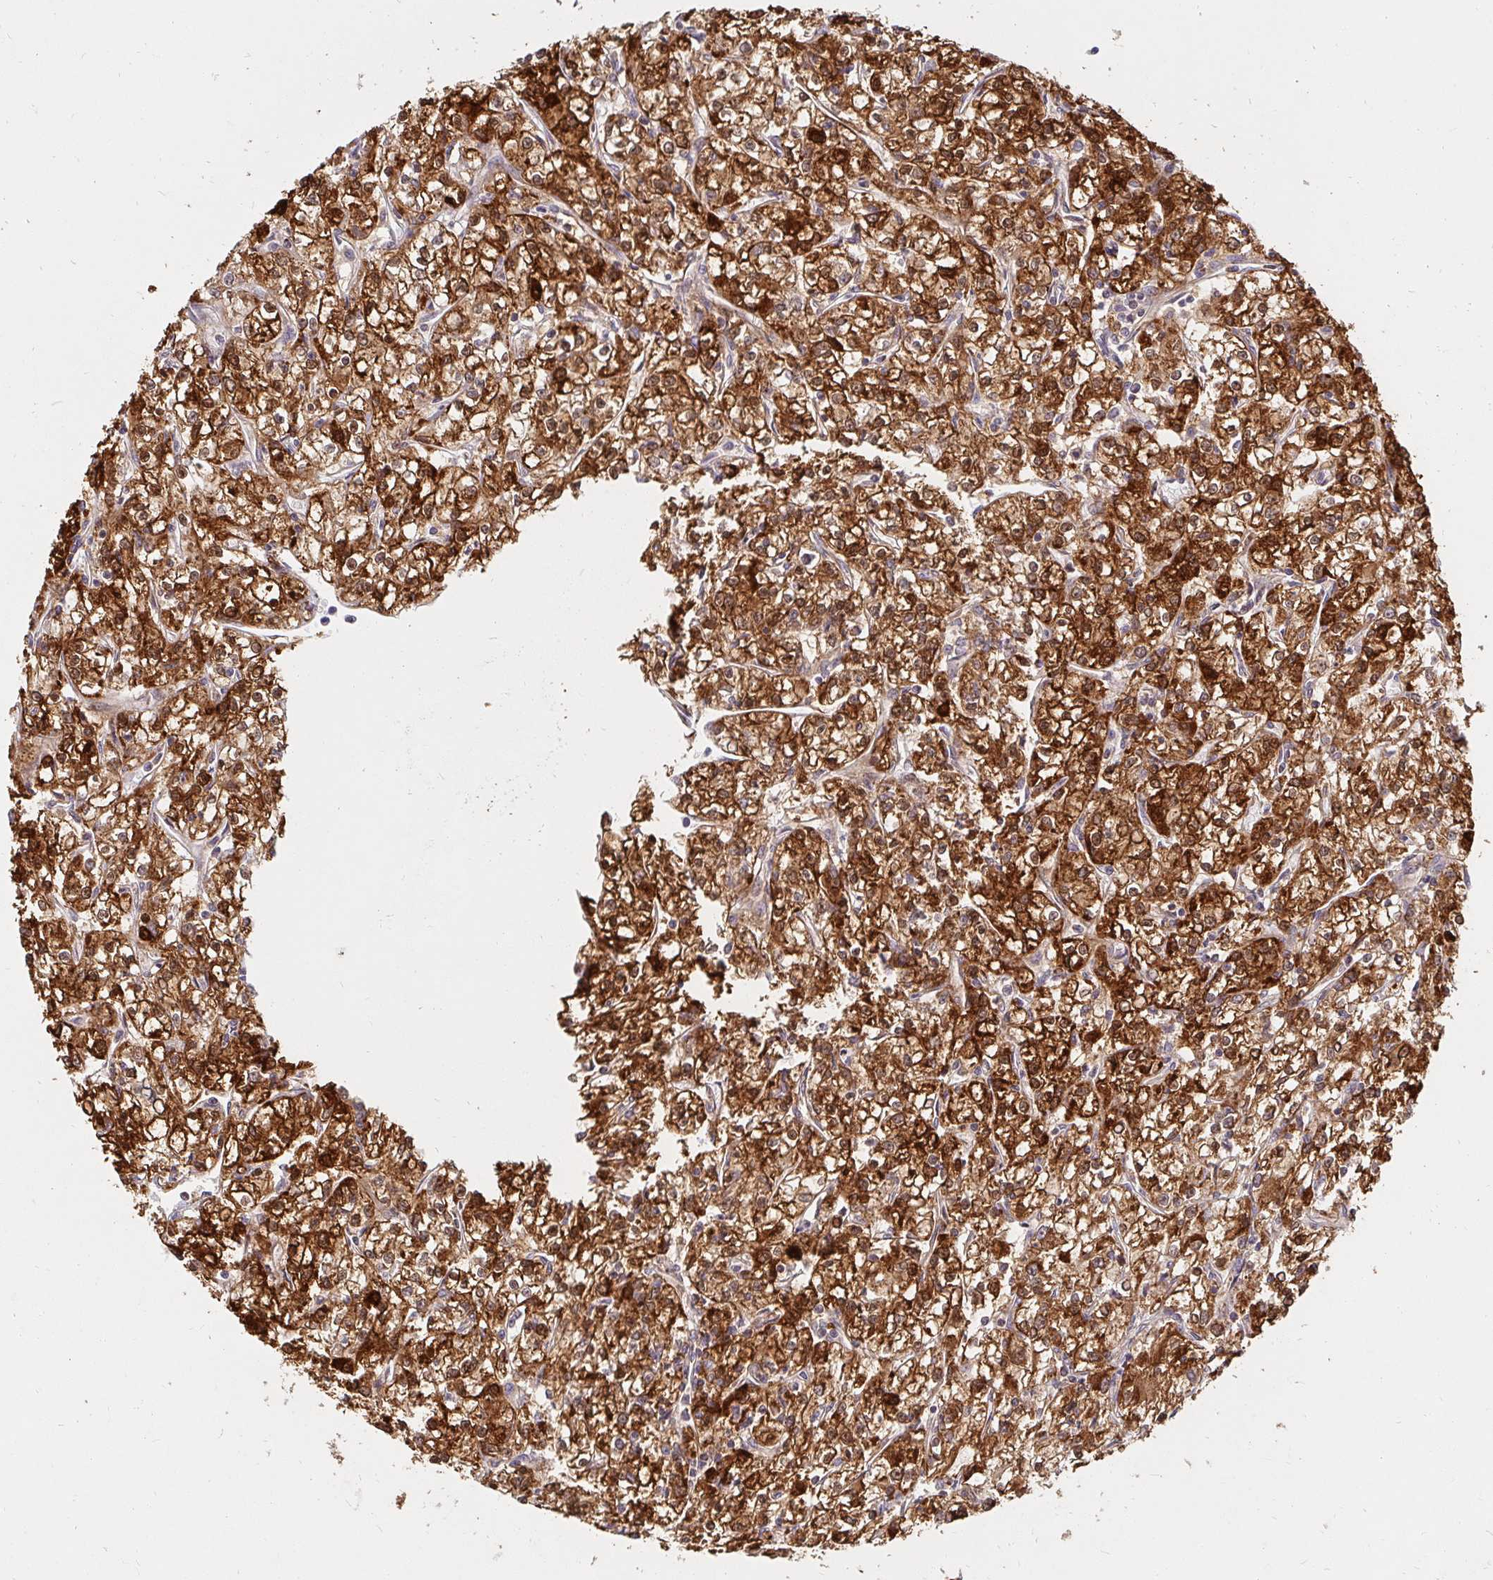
{"staining": {"intensity": "strong", "quantity": ">75%", "location": "cytoplasmic/membranous"}, "tissue": "renal cancer", "cell_type": "Tumor cells", "image_type": "cancer", "snomed": [{"axis": "morphology", "description": "Adenocarcinoma, NOS"}, {"axis": "topography", "description": "Kidney"}], "caption": "A high amount of strong cytoplasmic/membranous expression is seen in approximately >75% of tumor cells in renal cancer tissue. The staining was performed using DAB (3,3'-diaminobenzidine), with brown indicating positive protein expression. Nuclei are stained blue with hematoxylin.", "gene": "BTF3", "patient": {"sex": "female", "age": 59}}